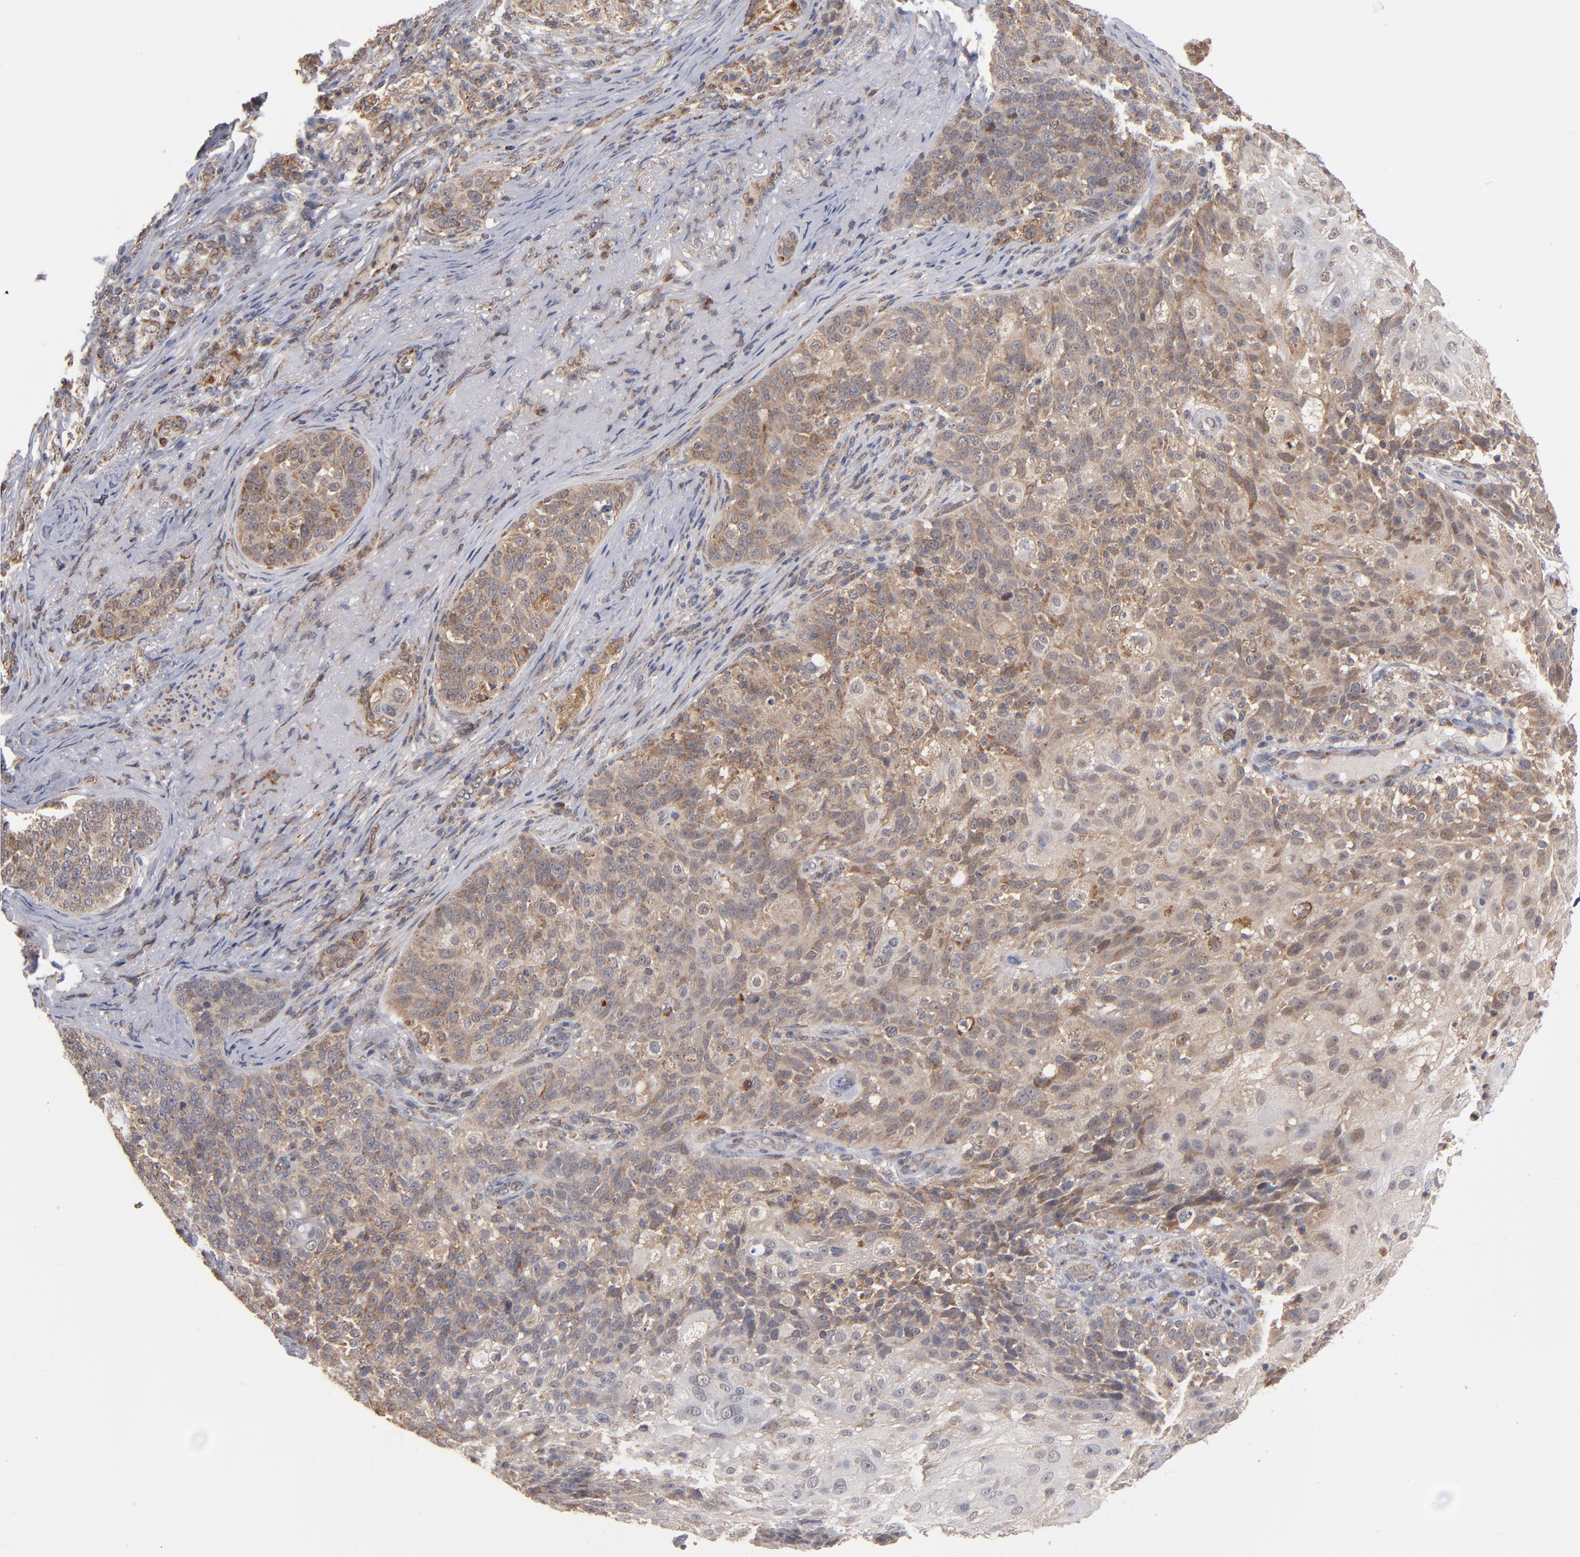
{"staining": {"intensity": "moderate", "quantity": "25%-75%", "location": "cytoplasmic/membranous"}, "tissue": "skin cancer", "cell_type": "Tumor cells", "image_type": "cancer", "snomed": [{"axis": "morphology", "description": "Normal tissue, NOS"}, {"axis": "morphology", "description": "Squamous cell carcinoma, NOS"}, {"axis": "topography", "description": "Skin"}], "caption": "Human skin cancer (squamous cell carcinoma) stained for a protein (brown) demonstrates moderate cytoplasmic/membranous positive expression in about 25%-75% of tumor cells.", "gene": "MIPOL1", "patient": {"sex": "female", "age": 83}}